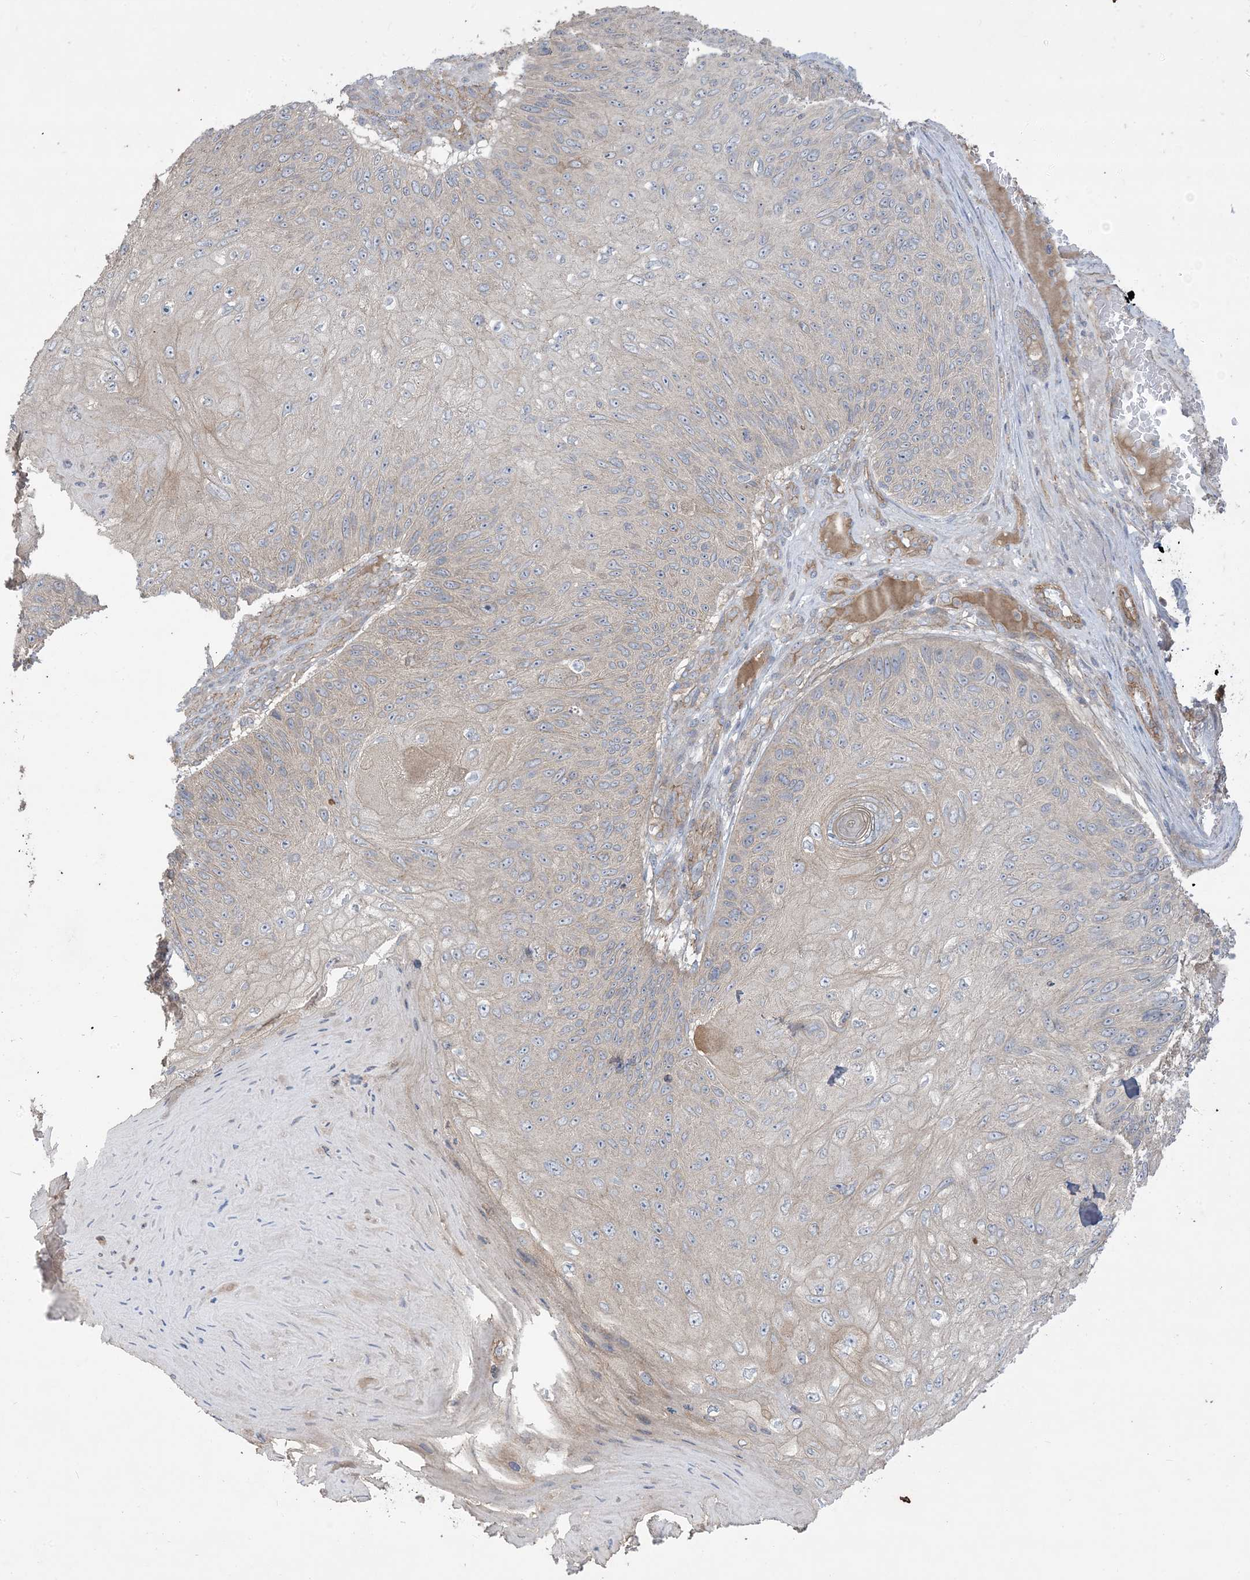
{"staining": {"intensity": "weak", "quantity": "<25%", "location": "cytoplasmic/membranous"}, "tissue": "skin cancer", "cell_type": "Tumor cells", "image_type": "cancer", "snomed": [{"axis": "morphology", "description": "Squamous cell carcinoma, NOS"}, {"axis": "topography", "description": "Skin"}], "caption": "The immunohistochemistry histopathology image has no significant staining in tumor cells of skin cancer (squamous cell carcinoma) tissue.", "gene": "CCNY", "patient": {"sex": "female", "age": 88}}